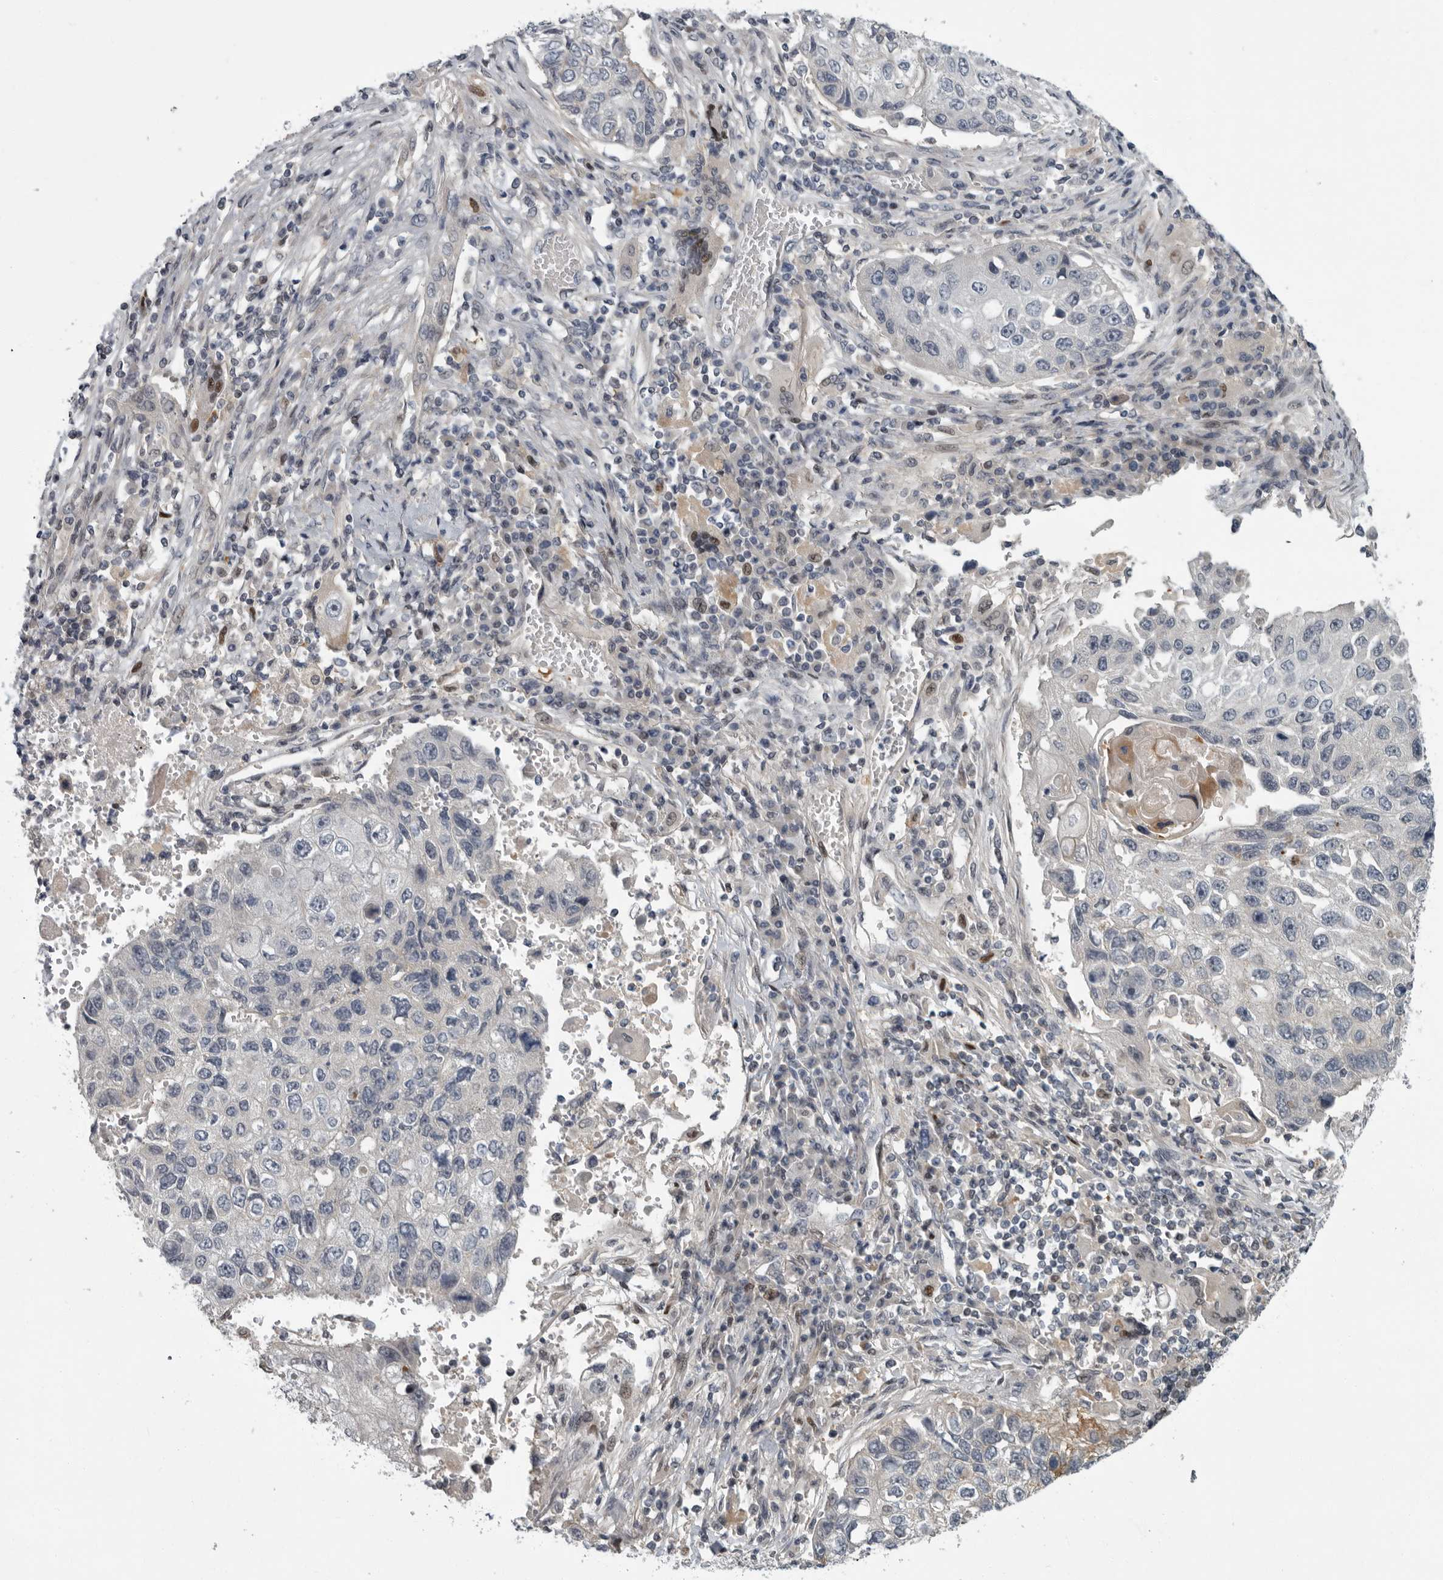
{"staining": {"intensity": "negative", "quantity": "none", "location": "none"}, "tissue": "lung cancer", "cell_type": "Tumor cells", "image_type": "cancer", "snomed": [{"axis": "morphology", "description": "Squamous cell carcinoma, NOS"}, {"axis": "topography", "description": "Lung"}], "caption": "Tumor cells show no significant protein expression in lung squamous cell carcinoma. (DAB (3,3'-diaminobenzidine) immunohistochemistry (IHC) with hematoxylin counter stain).", "gene": "PDE7A", "patient": {"sex": "male", "age": 61}}